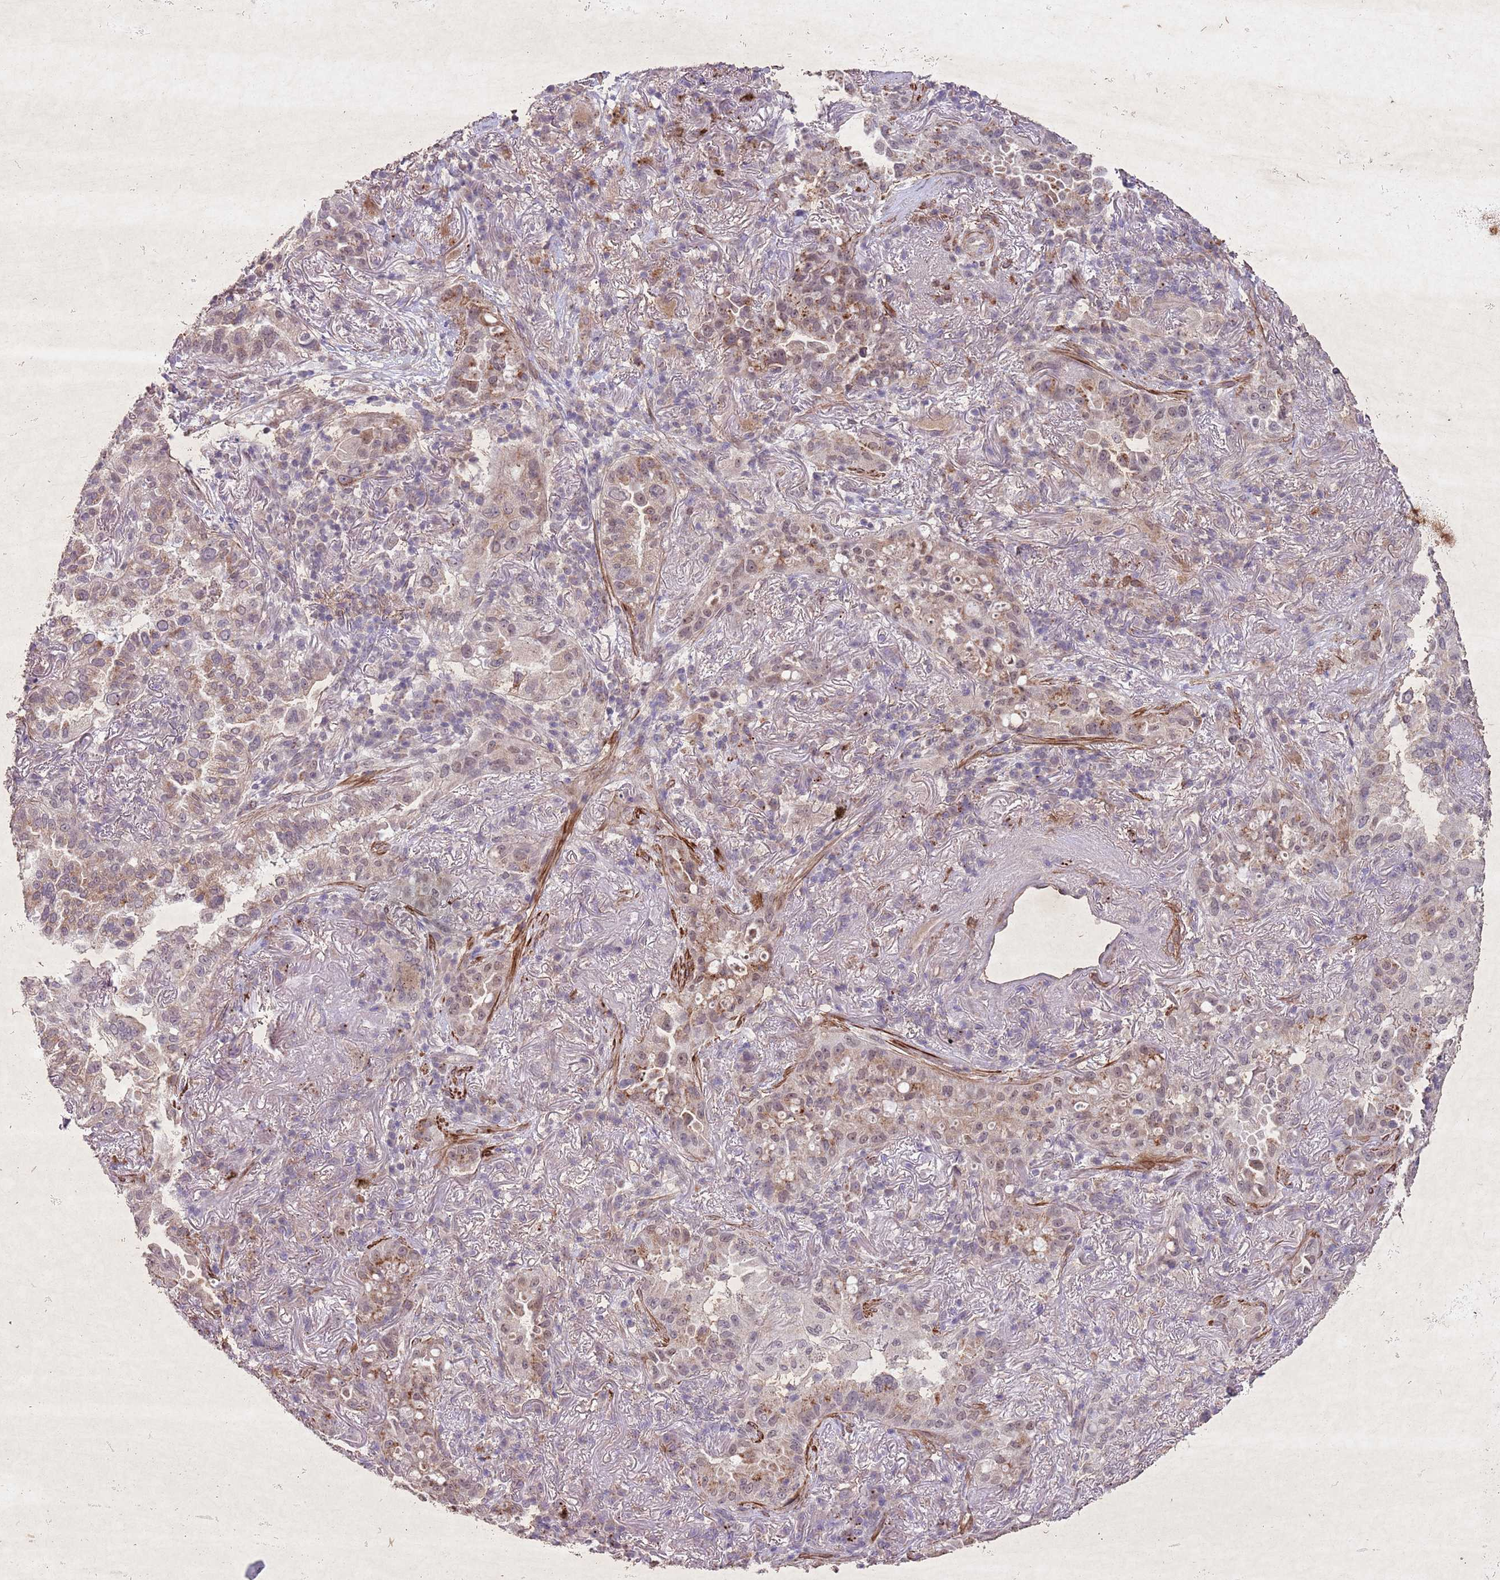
{"staining": {"intensity": "moderate", "quantity": "25%-75%", "location": "cytoplasmic/membranous"}, "tissue": "lung cancer", "cell_type": "Tumor cells", "image_type": "cancer", "snomed": [{"axis": "morphology", "description": "Adenocarcinoma, NOS"}, {"axis": "topography", "description": "Lung"}], "caption": "High-magnification brightfield microscopy of adenocarcinoma (lung) stained with DAB (3,3'-diaminobenzidine) (brown) and counterstained with hematoxylin (blue). tumor cells exhibit moderate cytoplasmic/membranous positivity is present in approximately25%-75% of cells. (Stains: DAB (3,3'-diaminobenzidine) in brown, nuclei in blue, Microscopy: brightfield microscopy at high magnification).", "gene": "CCNI", "patient": {"sex": "female", "age": 69}}